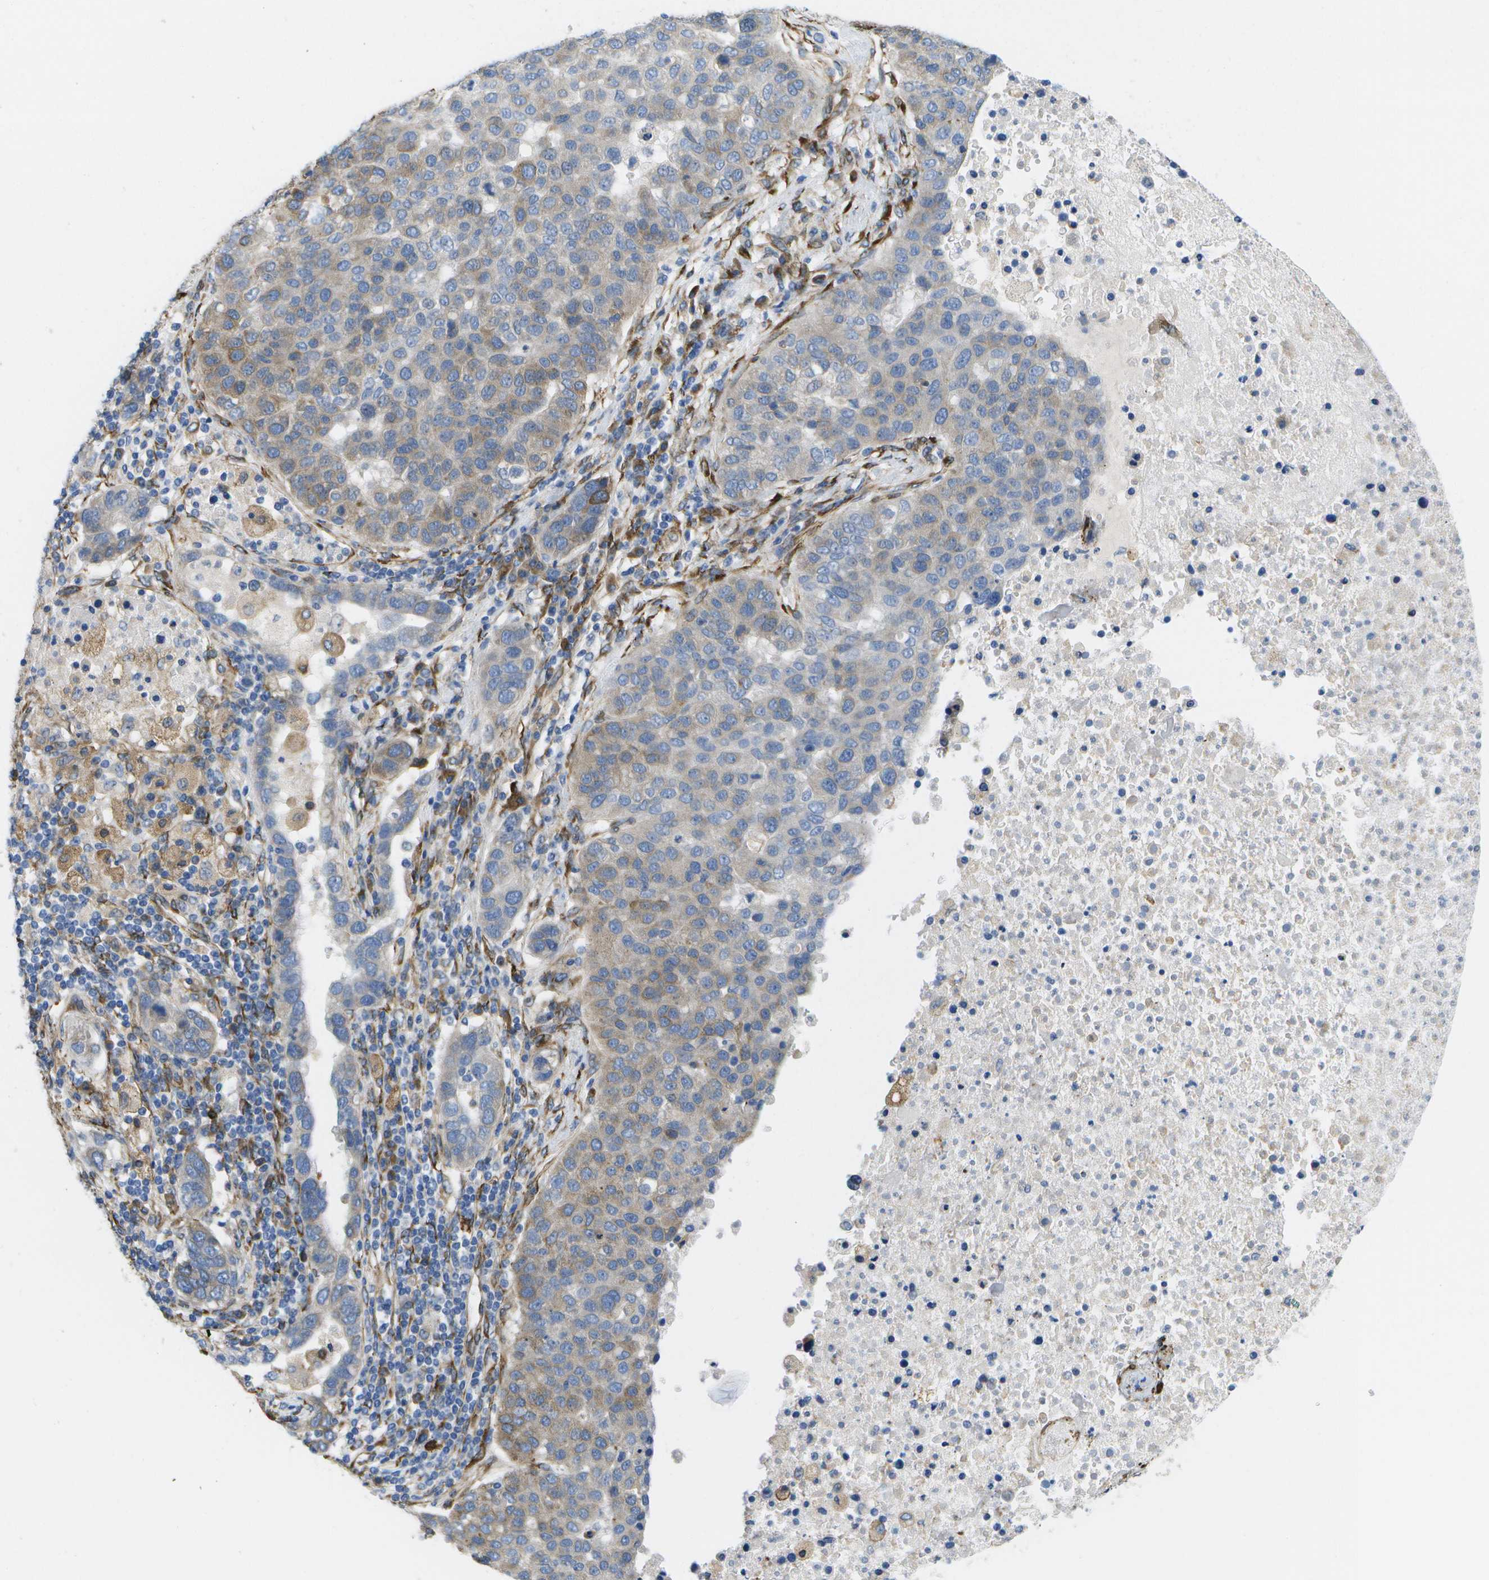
{"staining": {"intensity": "moderate", "quantity": "<25%", "location": "cytoplasmic/membranous"}, "tissue": "pancreatic cancer", "cell_type": "Tumor cells", "image_type": "cancer", "snomed": [{"axis": "morphology", "description": "Adenocarcinoma, NOS"}, {"axis": "topography", "description": "Pancreas"}], "caption": "Pancreatic cancer tissue shows moderate cytoplasmic/membranous positivity in approximately <25% of tumor cells", "gene": "ZDHHC17", "patient": {"sex": "female", "age": 61}}